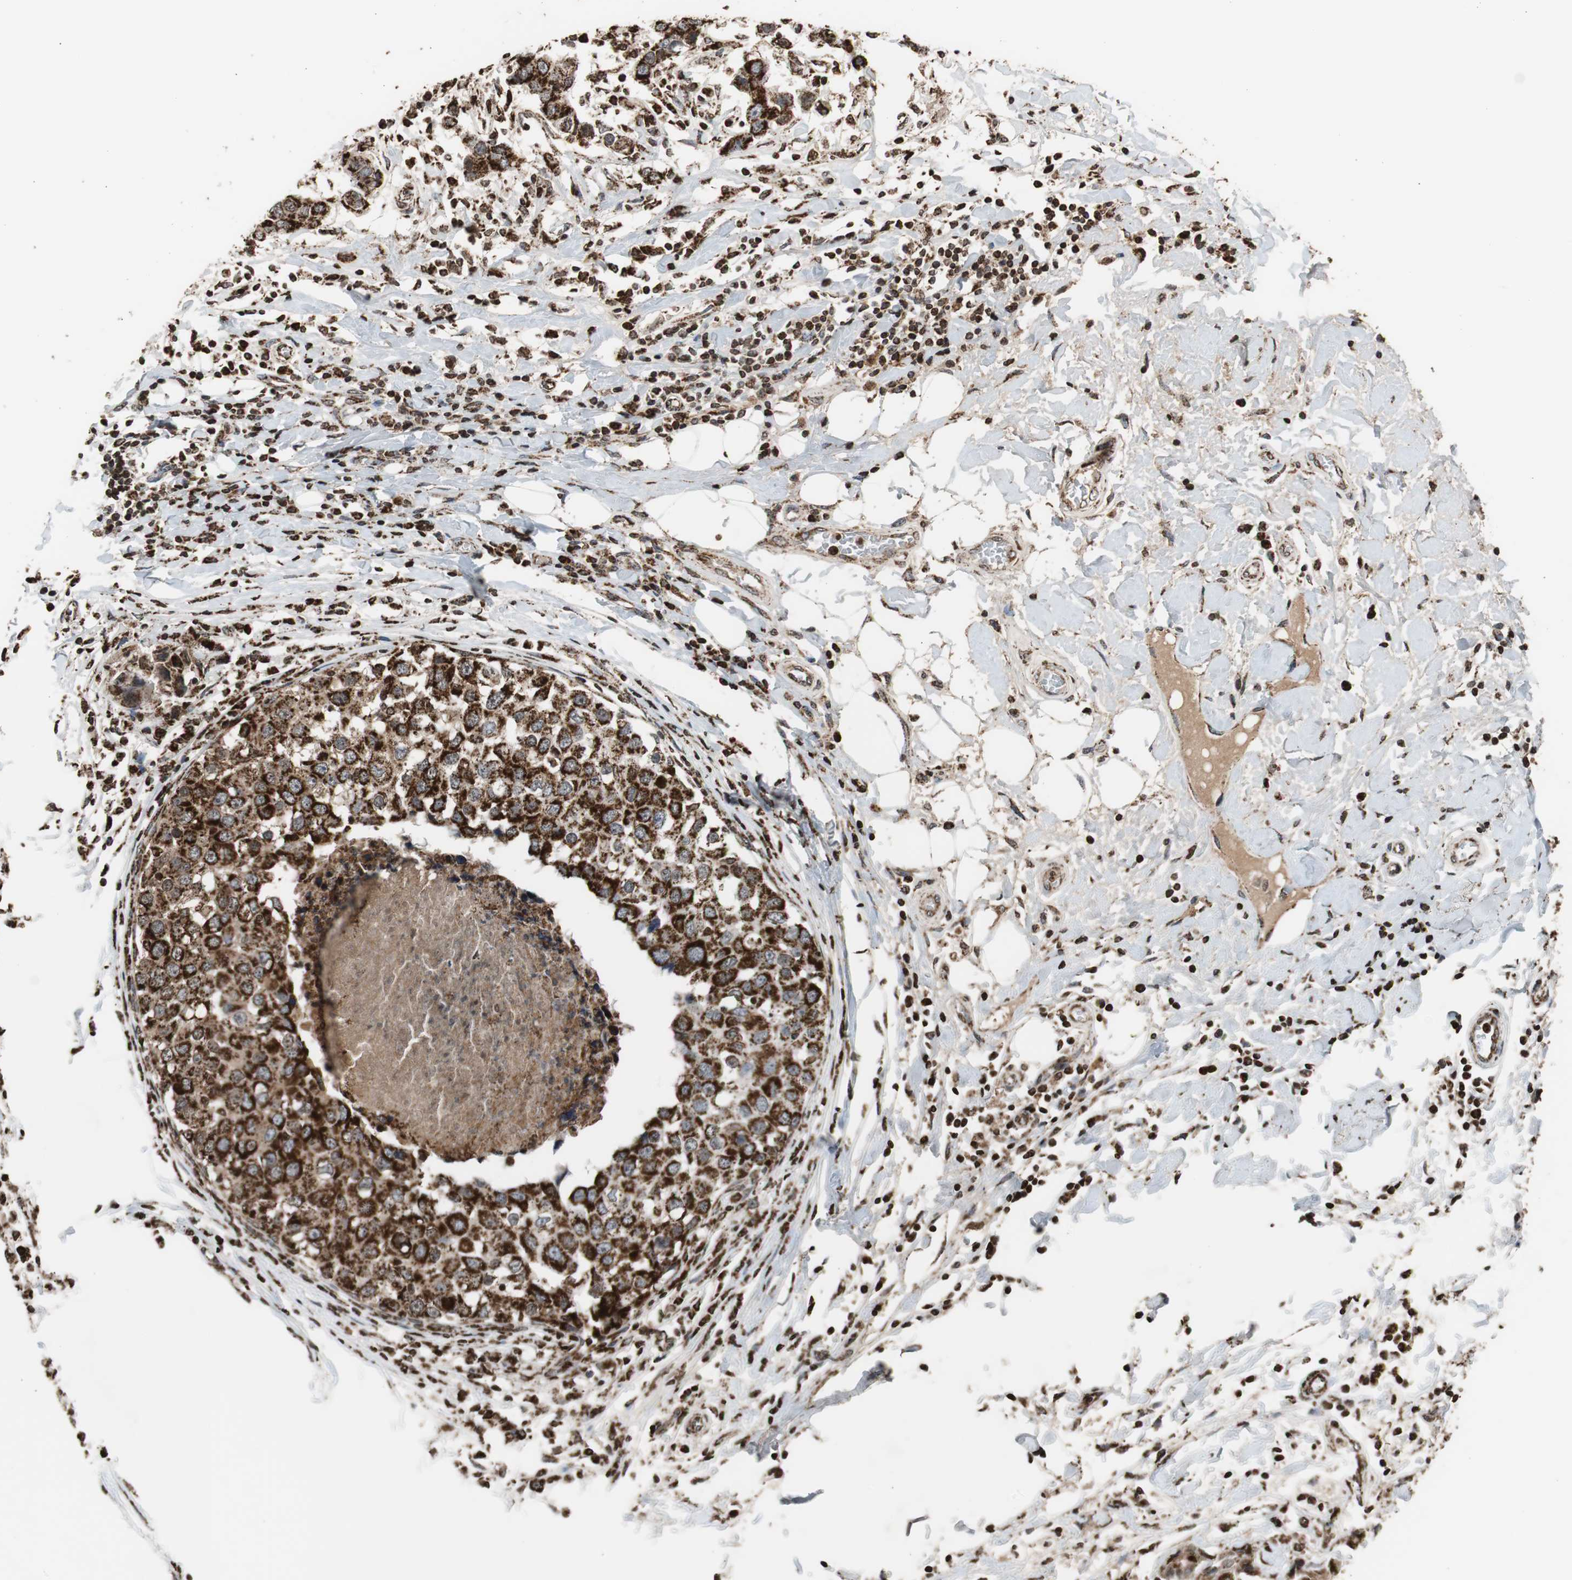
{"staining": {"intensity": "strong", "quantity": ">75%", "location": "cytoplasmic/membranous"}, "tissue": "breast cancer", "cell_type": "Tumor cells", "image_type": "cancer", "snomed": [{"axis": "morphology", "description": "Duct carcinoma"}, {"axis": "topography", "description": "Breast"}], "caption": "A high-resolution micrograph shows IHC staining of breast cancer (infiltrating ductal carcinoma), which displays strong cytoplasmic/membranous expression in approximately >75% of tumor cells.", "gene": "HSPA9", "patient": {"sex": "female", "age": 27}}